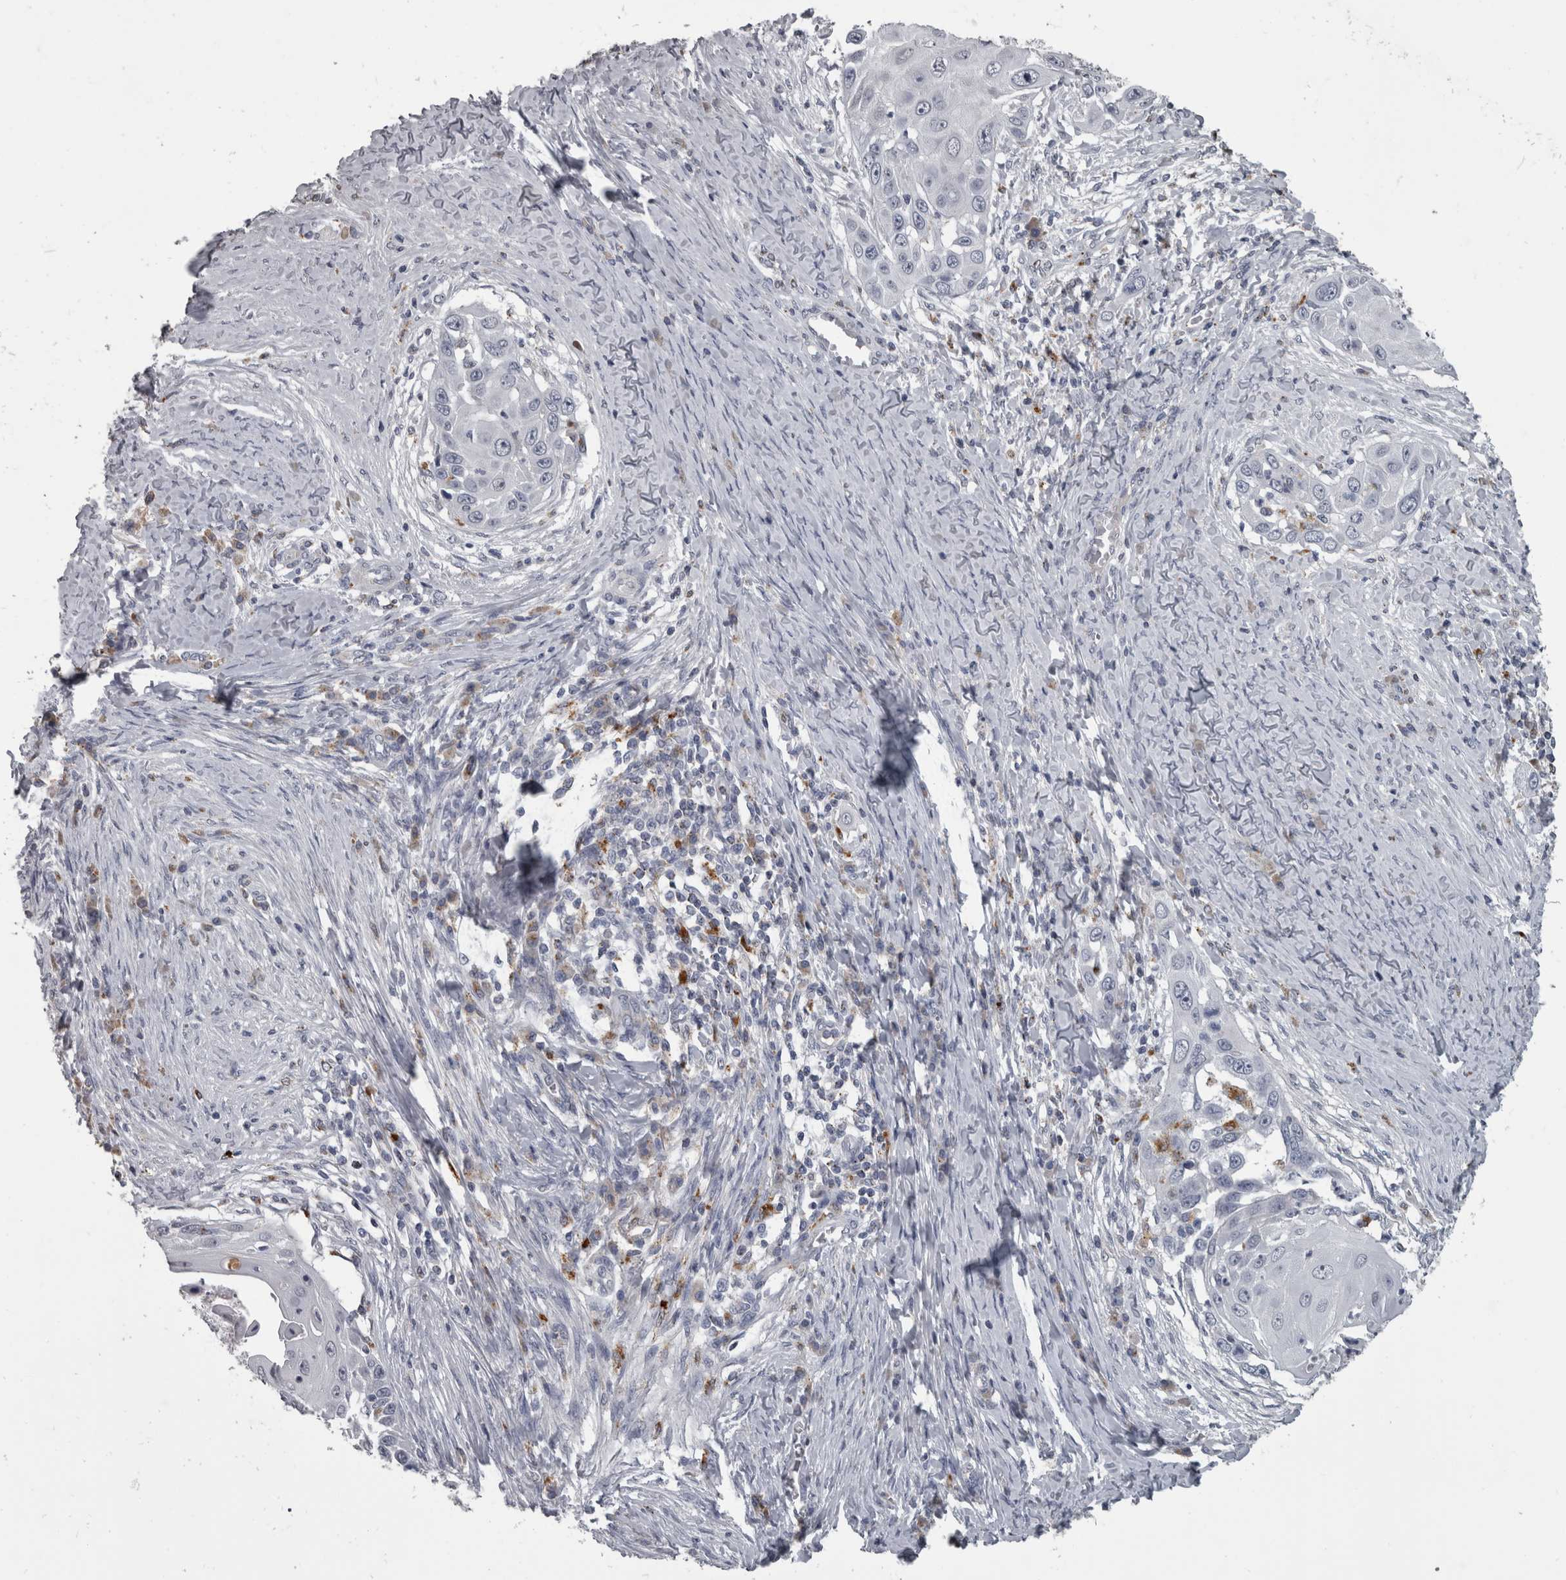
{"staining": {"intensity": "negative", "quantity": "none", "location": "none"}, "tissue": "skin cancer", "cell_type": "Tumor cells", "image_type": "cancer", "snomed": [{"axis": "morphology", "description": "Squamous cell carcinoma, NOS"}, {"axis": "topography", "description": "Skin"}], "caption": "Skin cancer (squamous cell carcinoma) was stained to show a protein in brown. There is no significant positivity in tumor cells.", "gene": "NAAA", "patient": {"sex": "female", "age": 44}}